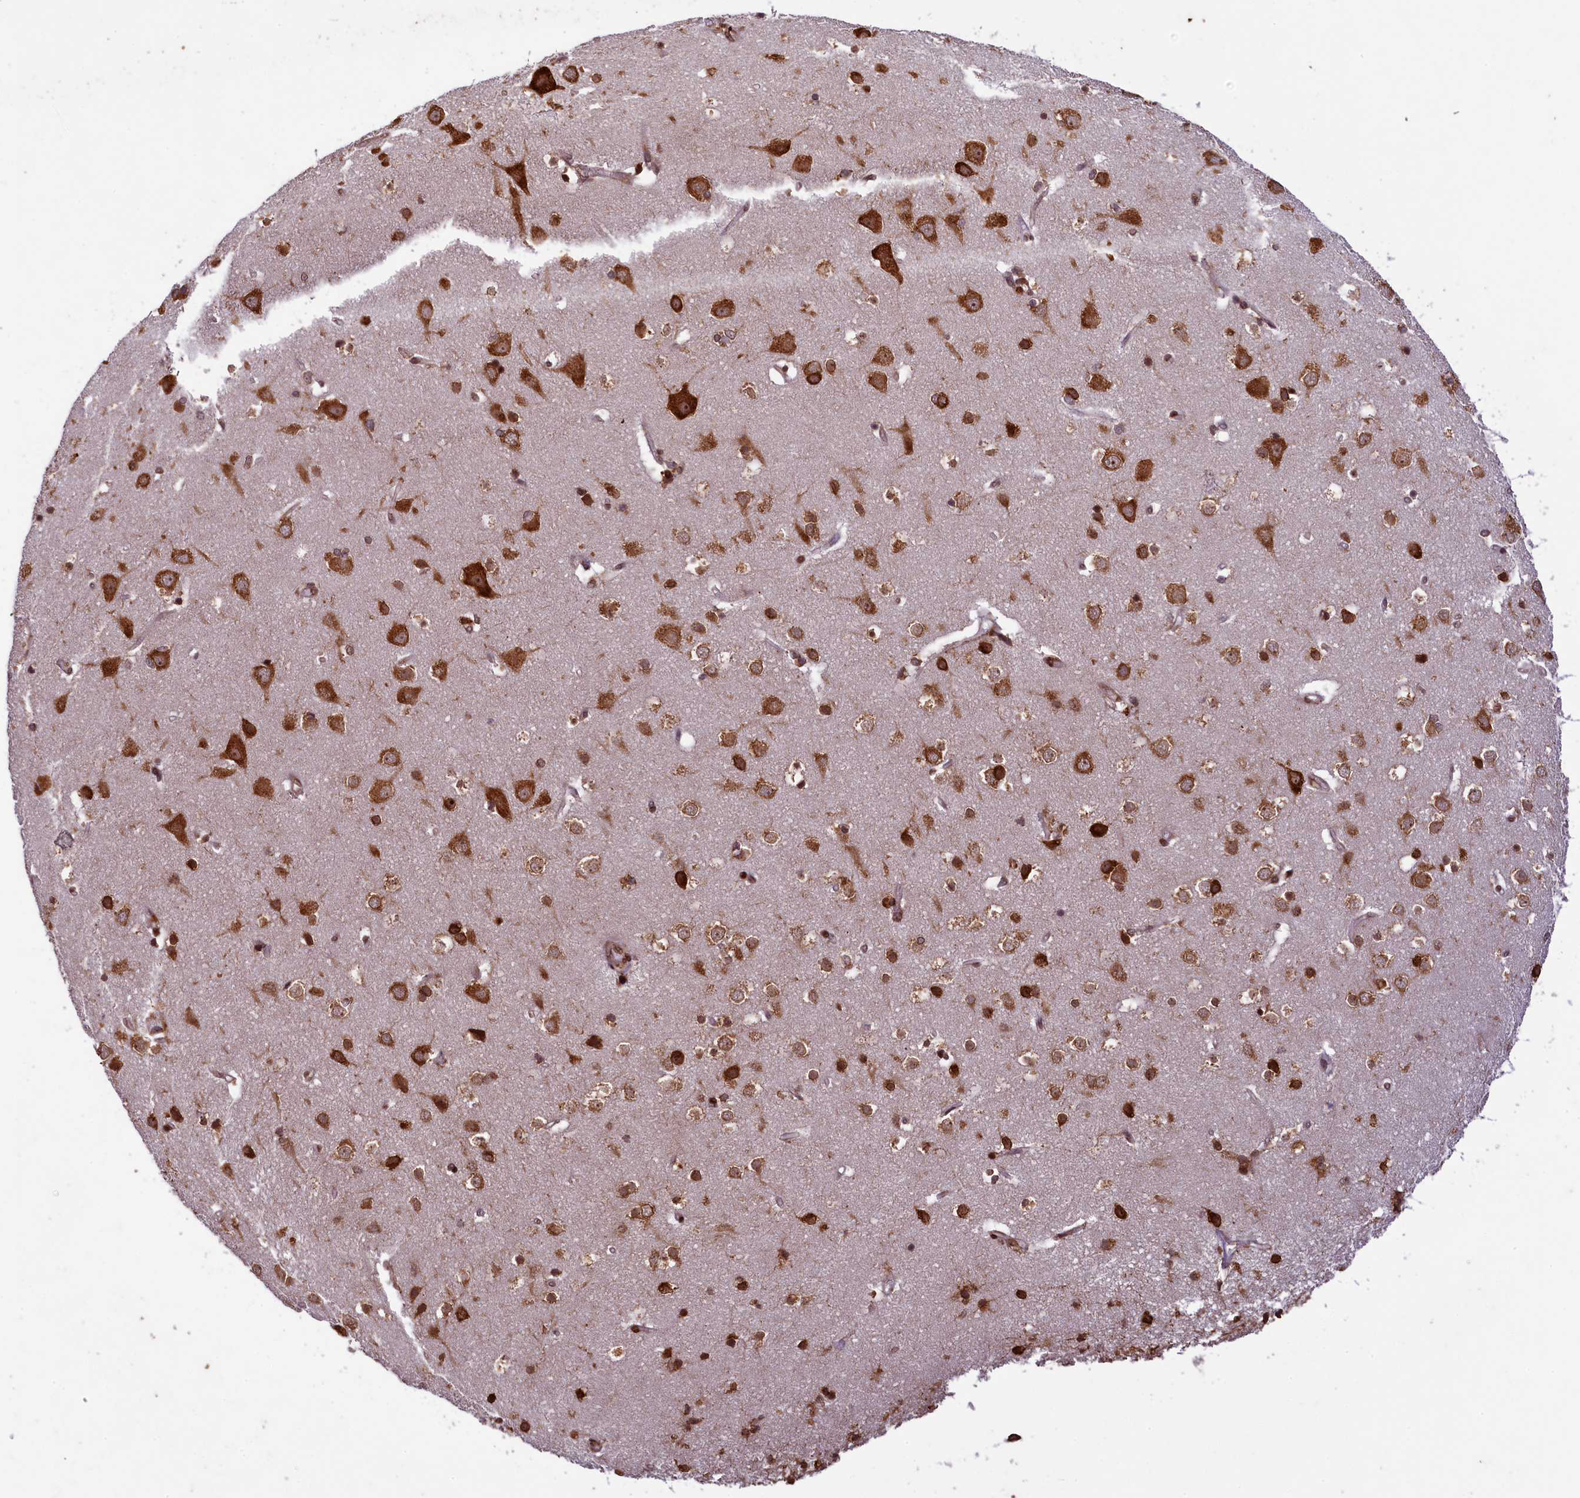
{"staining": {"intensity": "moderate", "quantity": ">75%", "location": "cytoplasmic/membranous,nuclear"}, "tissue": "cerebral cortex", "cell_type": "Endothelial cells", "image_type": "normal", "snomed": [{"axis": "morphology", "description": "Normal tissue, NOS"}, {"axis": "topography", "description": "Cerebral cortex"}], "caption": "This photomicrograph demonstrates IHC staining of normal human cerebral cortex, with medium moderate cytoplasmic/membranous,nuclear expression in about >75% of endothelial cells.", "gene": "LARP4", "patient": {"sex": "male", "age": 54}}